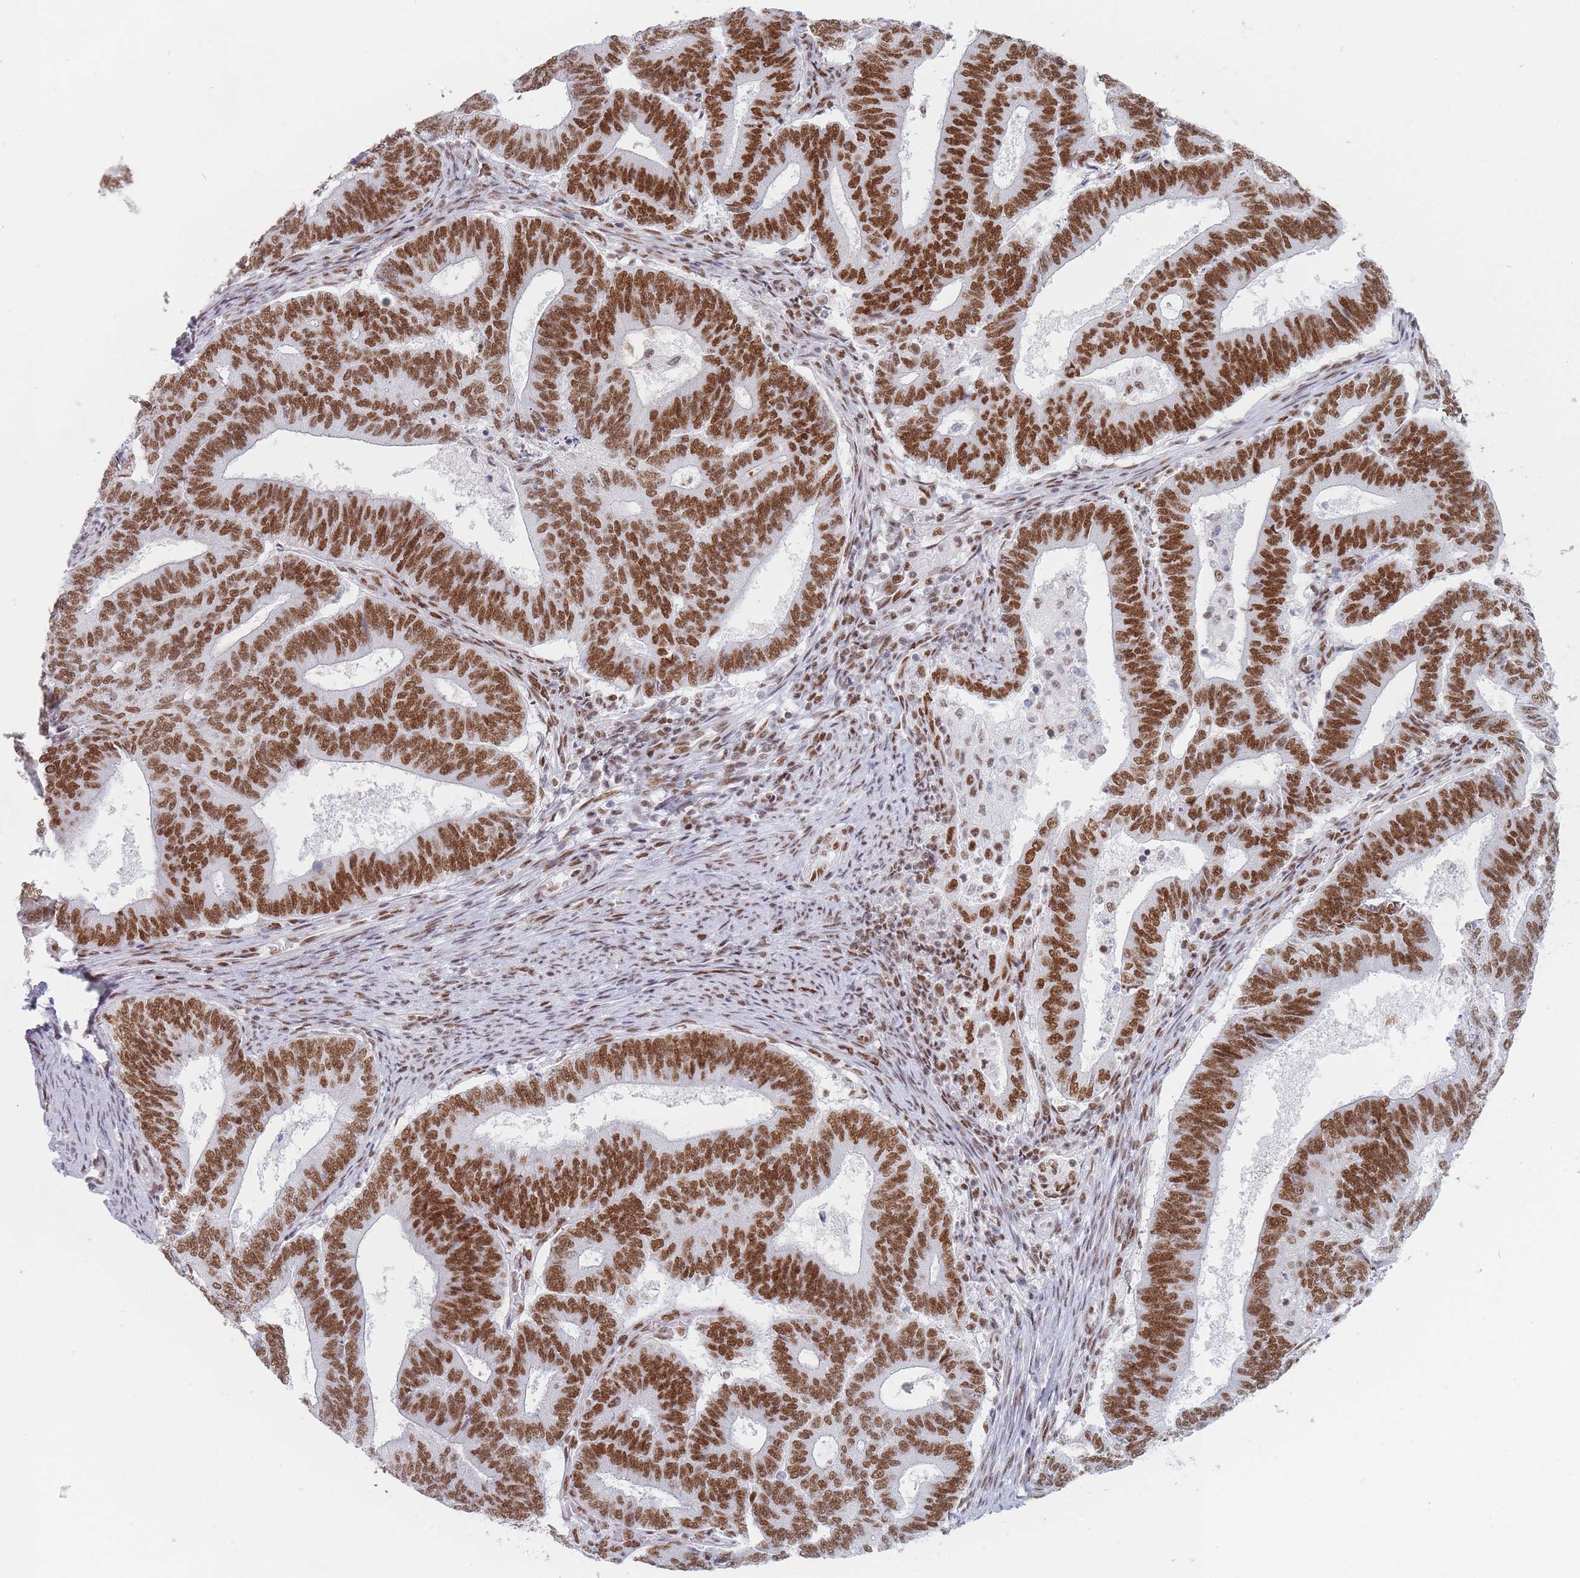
{"staining": {"intensity": "strong", "quantity": ">75%", "location": "nuclear"}, "tissue": "endometrial cancer", "cell_type": "Tumor cells", "image_type": "cancer", "snomed": [{"axis": "morphology", "description": "Adenocarcinoma, NOS"}, {"axis": "topography", "description": "Endometrium"}], "caption": "Immunohistochemical staining of human endometrial adenocarcinoma shows high levels of strong nuclear positivity in approximately >75% of tumor cells.", "gene": "SAFB2", "patient": {"sex": "female", "age": 70}}